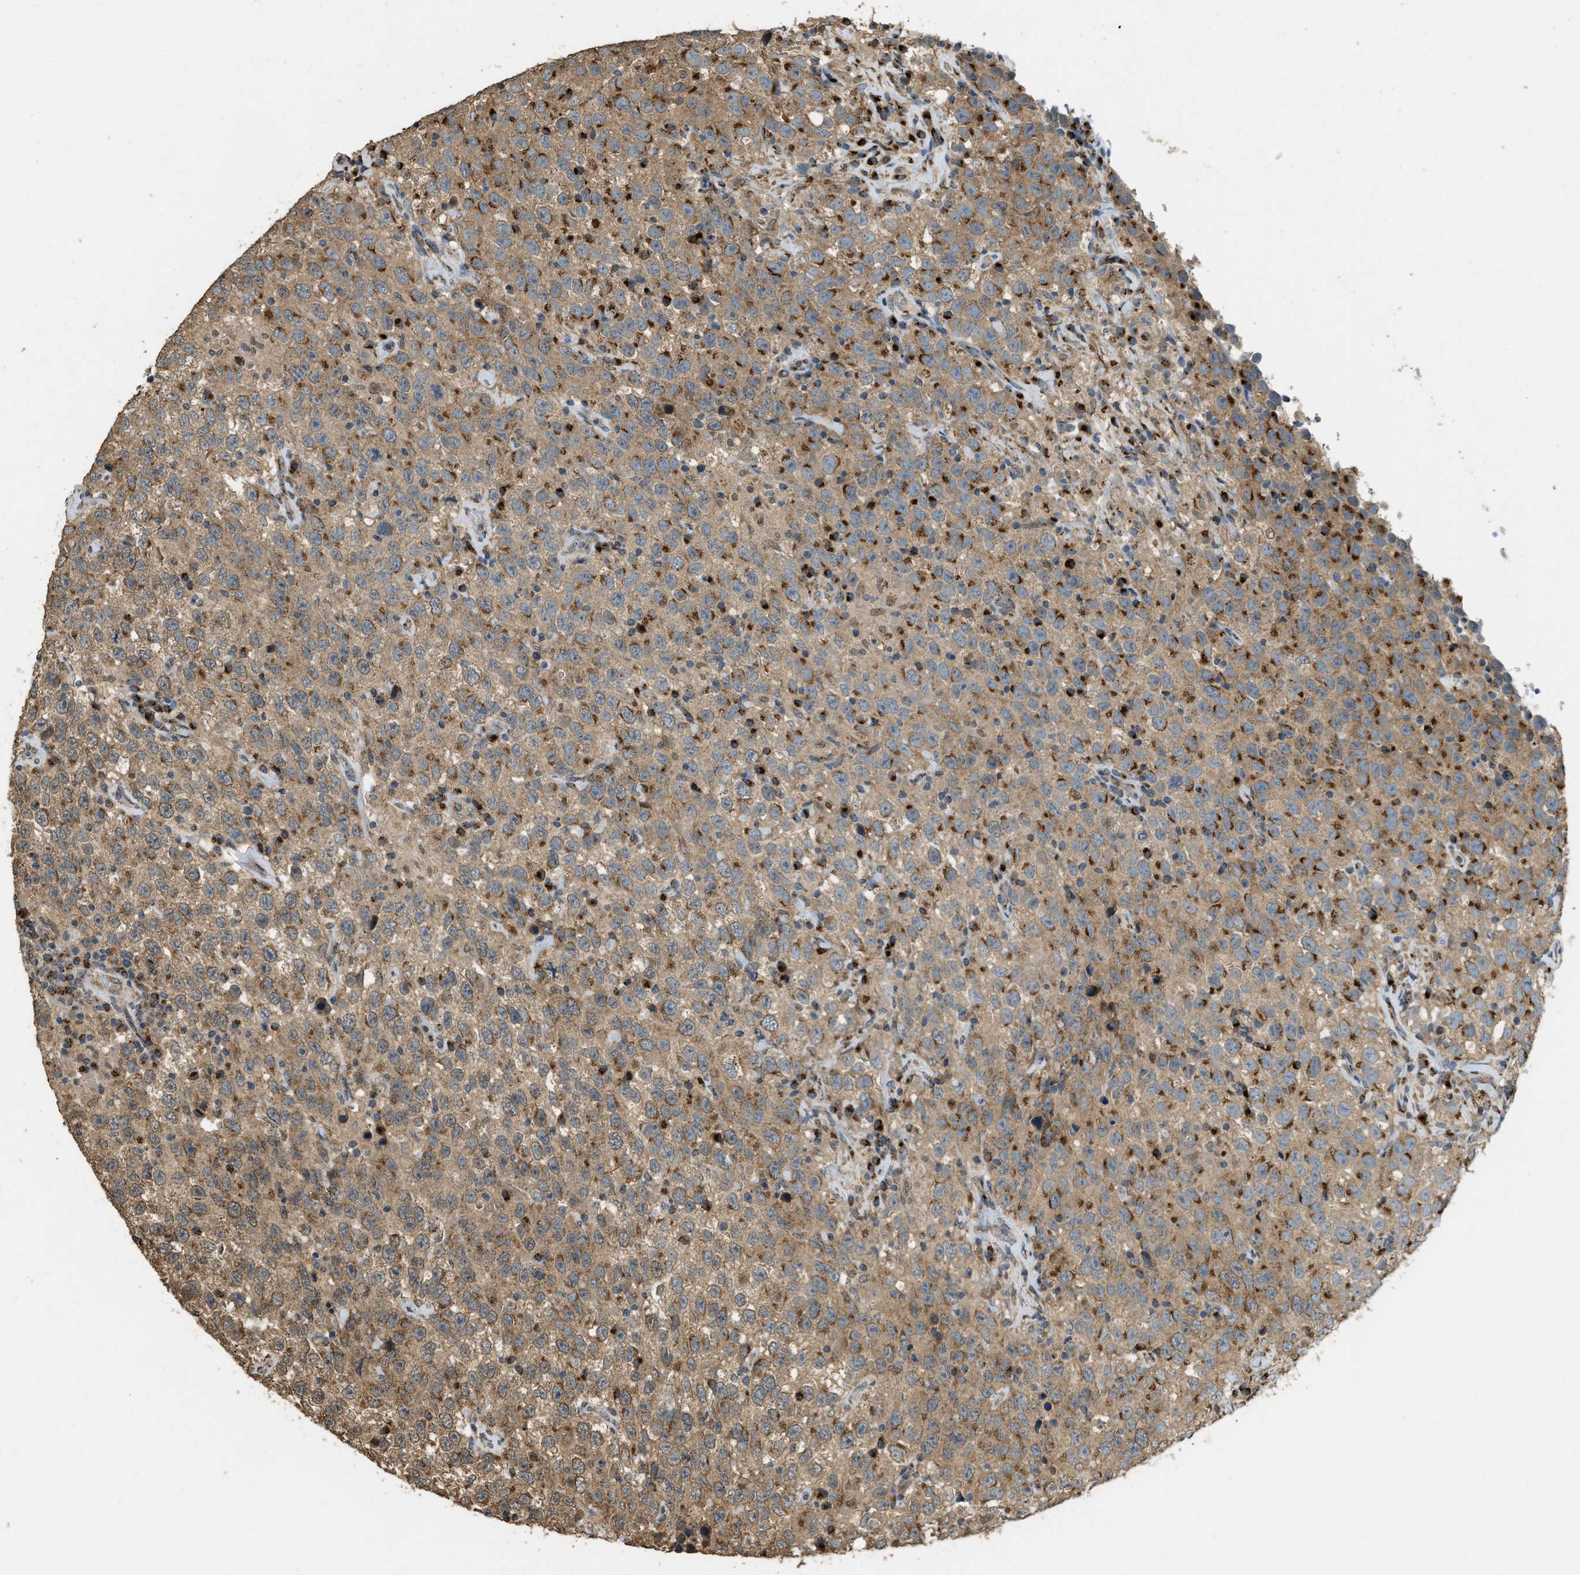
{"staining": {"intensity": "moderate", "quantity": ">75%", "location": "cytoplasmic/membranous"}, "tissue": "testis cancer", "cell_type": "Tumor cells", "image_type": "cancer", "snomed": [{"axis": "morphology", "description": "Seminoma, NOS"}, {"axis": "topography", "description": "Testis"}], "caption": "Testis cancer stained for a protein (brown) shows moderate cytoplasmic/membranous positive expression in approximately >75% of tumor cells.", "gene": "IPO7", "patient": {"sex": "male", "age": 41}}